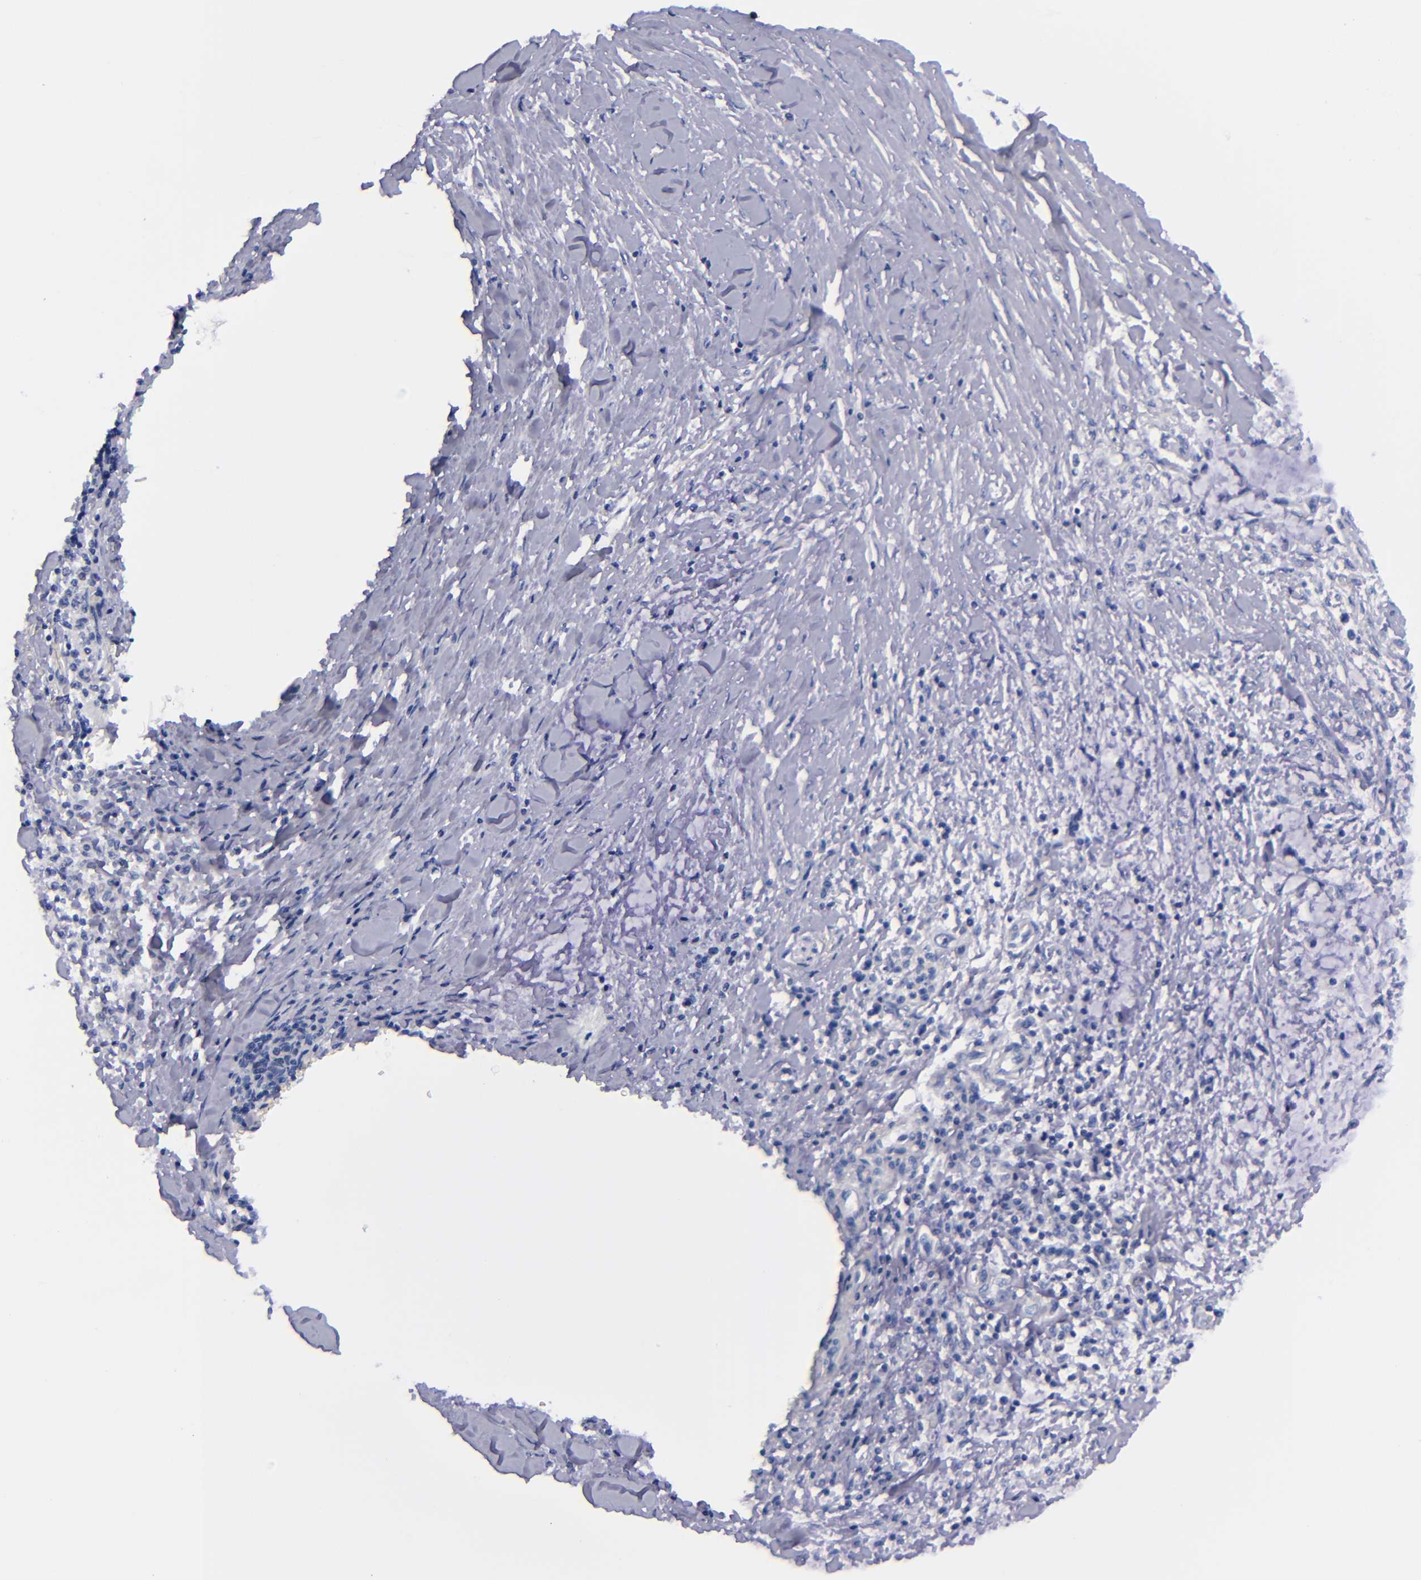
{"staining": {"intensity": "negative", "quantity": "none", "location": "none"}, "tissue": "pancreatic cancer", "cell_type": "Tumor cells", "image_type": "cancer", "snomed": [{"axis": "morphology", "description": "Adenocarcinoma, NOS"}, {"axis": "topography", "description": "Pancreas"}], "caption": "A micrograph of human pancreatic cancer is negative for staining in tumor cells.", "gene": "MCM7", "patient": {"sex": "female", "age": 64}}